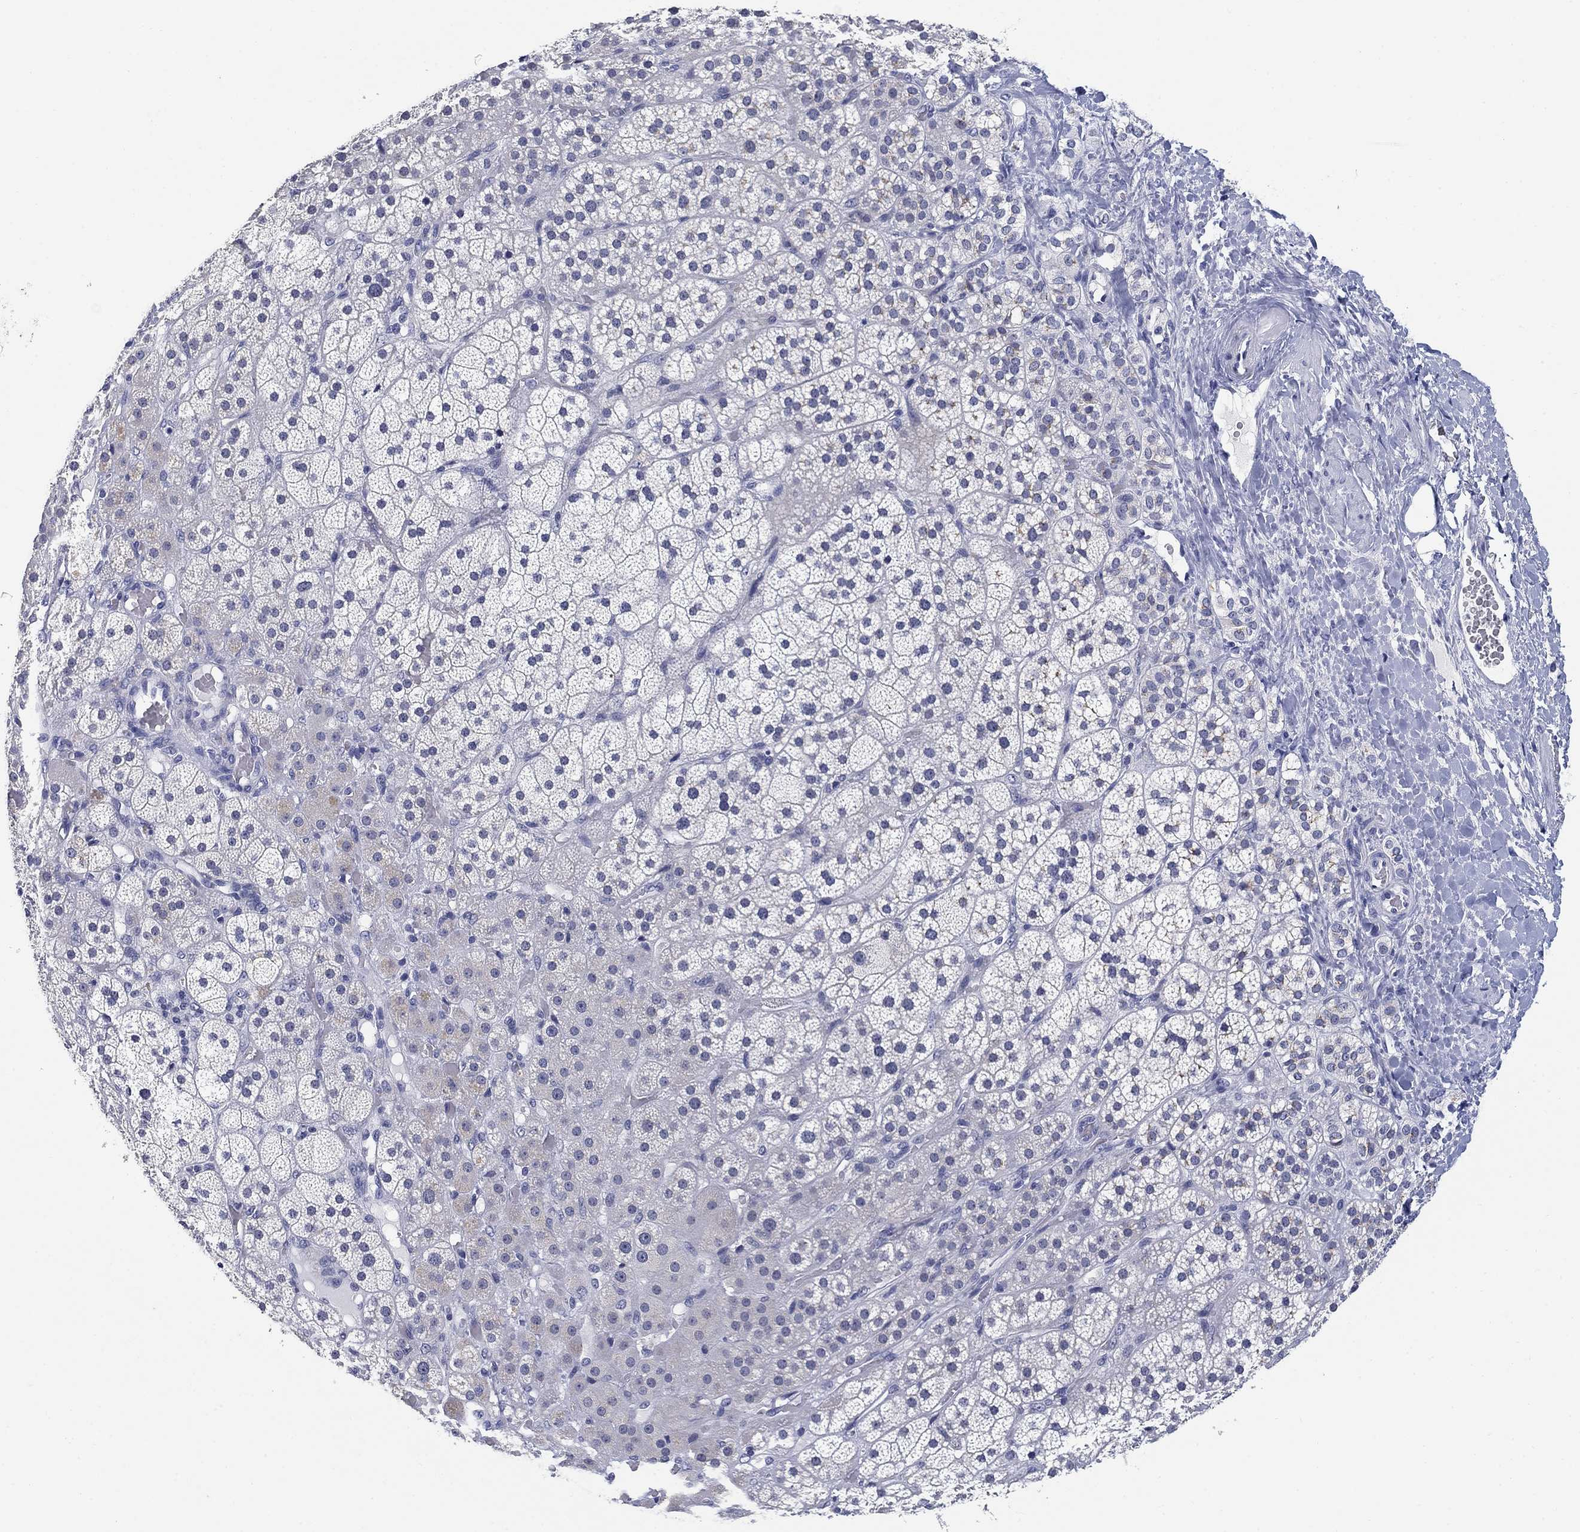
{"staining": {"intensity": "negative", "quantity": "none", "location": "none"}, "tissue": "adrenal gland", "cell_type": "Glandular cells", "image_type": "normal", "snomed": [{"axis": "morphology", "description": "Normal tissue, NOS"}, {"axis": "topography", "description": "Adrenal gland"}], "caption": "Immunohistochemistry of normal adrenal gland reveals no positivity in glandular cells. The staining is performed using DAB brown chromogen with nuclei counter-stained in using hematoxylin.", "gene": "CLUL1", "patient": {"sex": "male", "age": 57}}